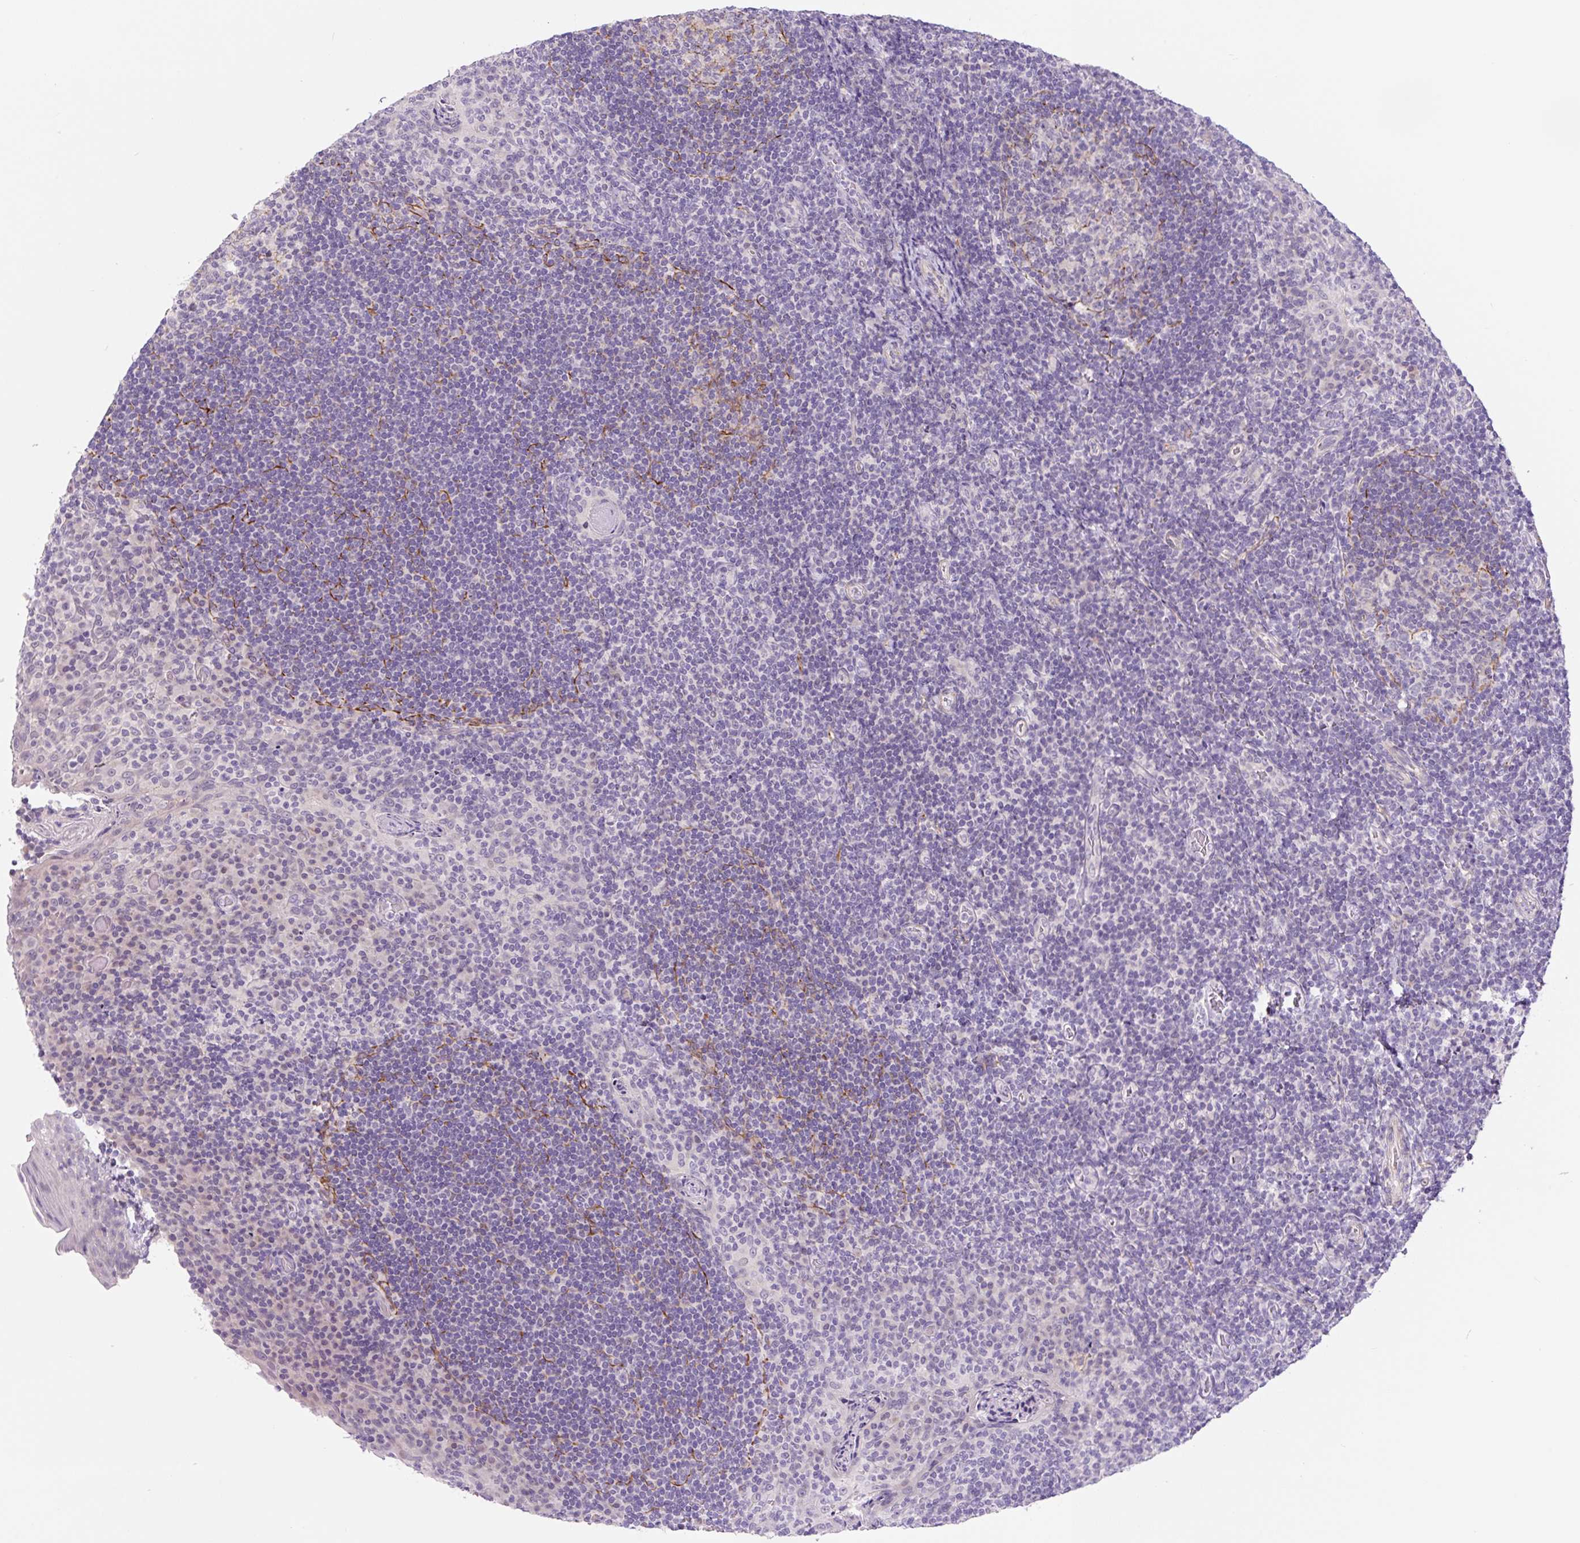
{"staining": {"intensity": "moderate", "quantity": "<25%", "location": "cytoplasmic/membranous"}, "tissue": "tonsil", "cell_type": "Germinal center cells", "image_type": "normal", "snomed": [{"axis": "morphology", "description": "Normal tissue, NOS"}, {"axis": "topography", "description": "Tonsil"}], "caption": "IHC micrograph of normal tonsil: tonsil stained using immunohistochemistry (IHC) displays low levels of moderate protein expression localized specifically in the cytoplasmic/membranous of germinal center cells, appearing as a cytoplasmic/membranous brown color.", "gene": "CCL25", "patient": {"sex": "male", "age": 17}}